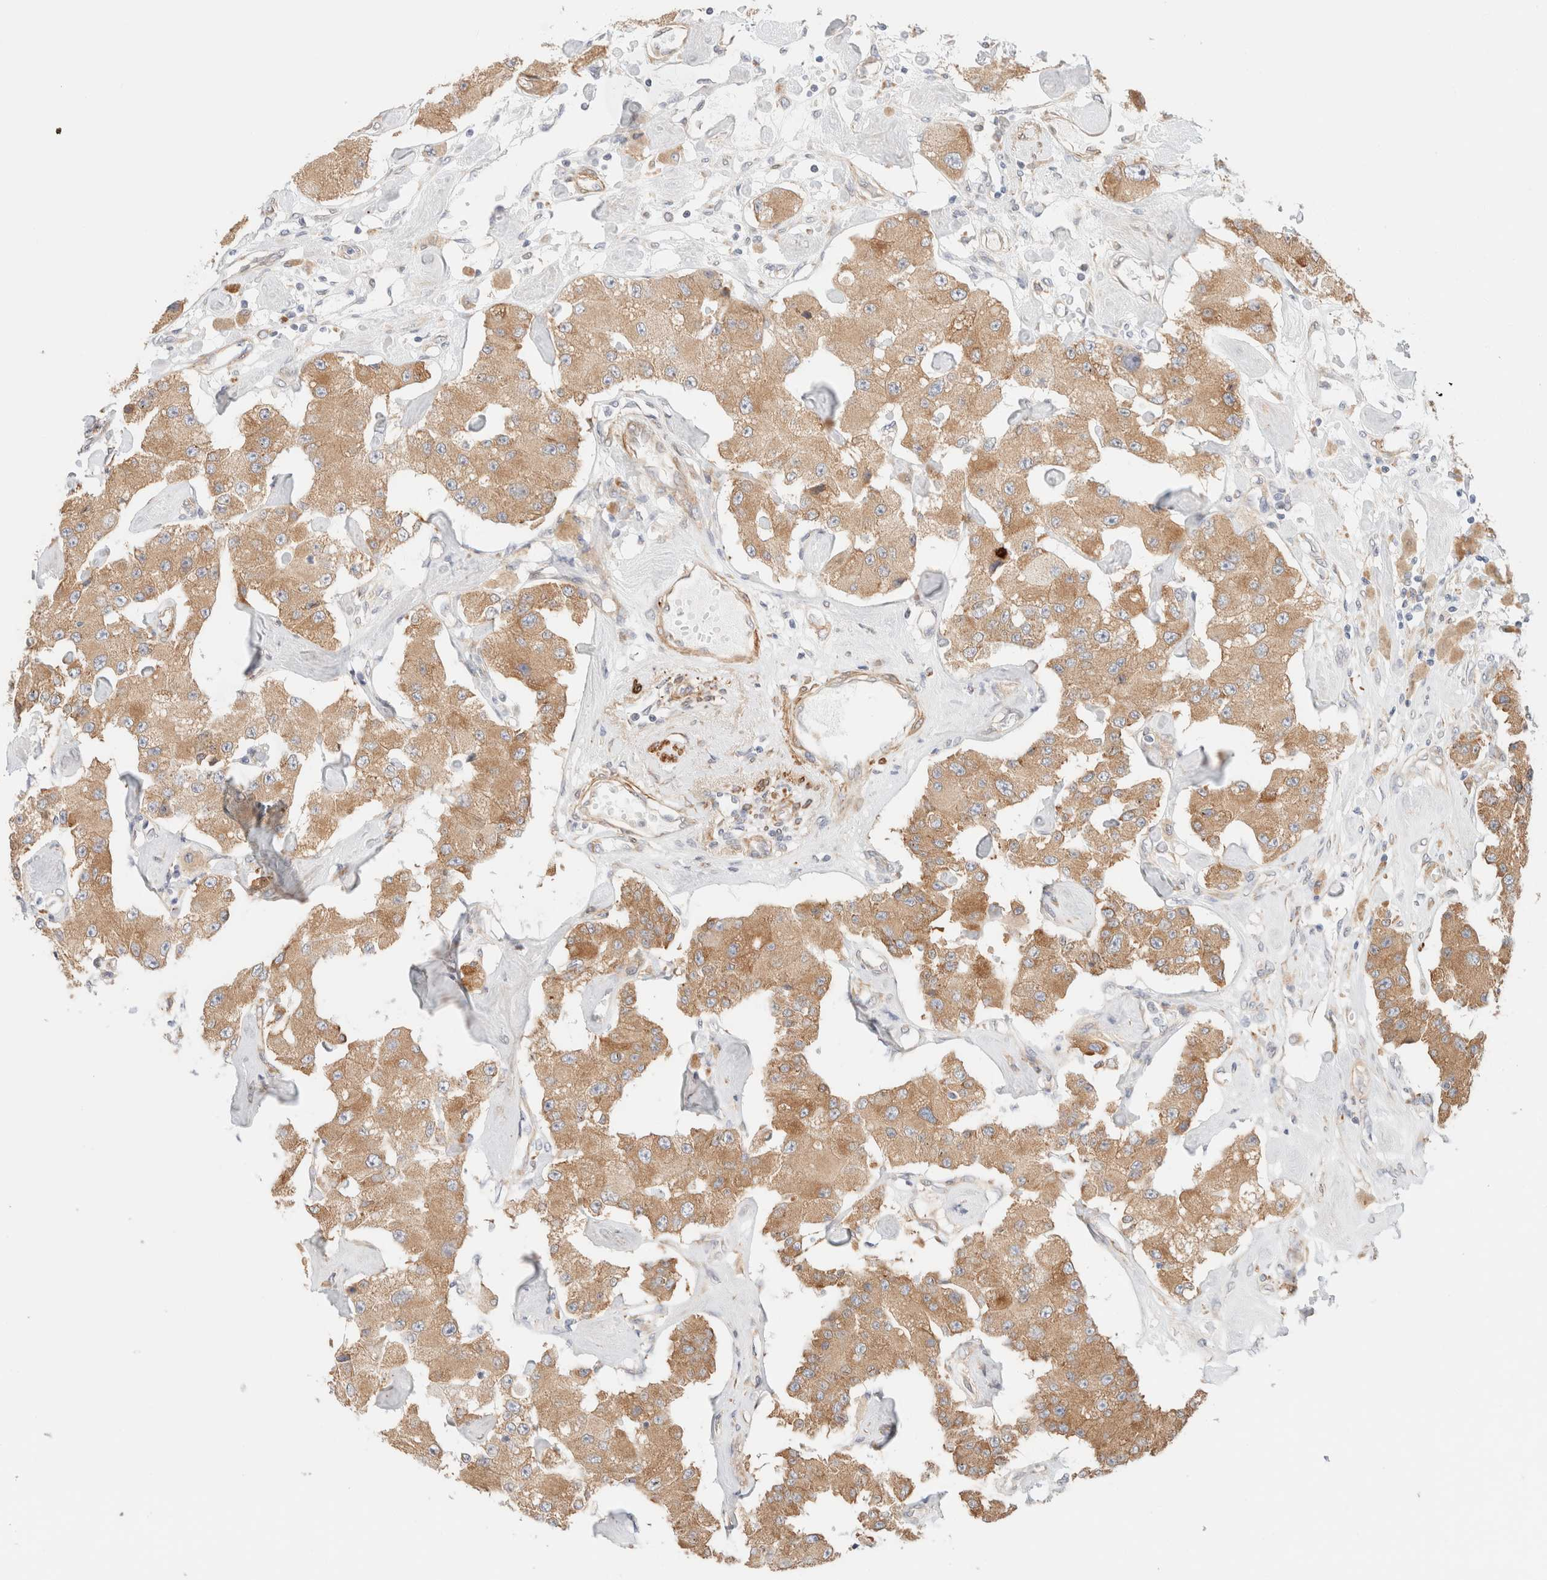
{"staining": {"intensity": "moderate", "quantity": ">75%", "location": "cytoplasmic/membranous"}, "tissue": "carcinoid", "cell_type": "Tumor cells", "image_type": "cancer", "snomed": [{"axis": "morphology", "description": "Carcinoid, malignant, NOS"}, {"axis": "topography", "description": "Pancreas"}], "caption": "Immunohistochemistry (DAB (3,3'-diaminobenzidine)) staining of human carcinoid displays moderate cytoplasmic/membranous protein positivity in approximately >75% of tumor cells.", "gene": "RRP15", "patient": {"sex": "male", "age": 41}}